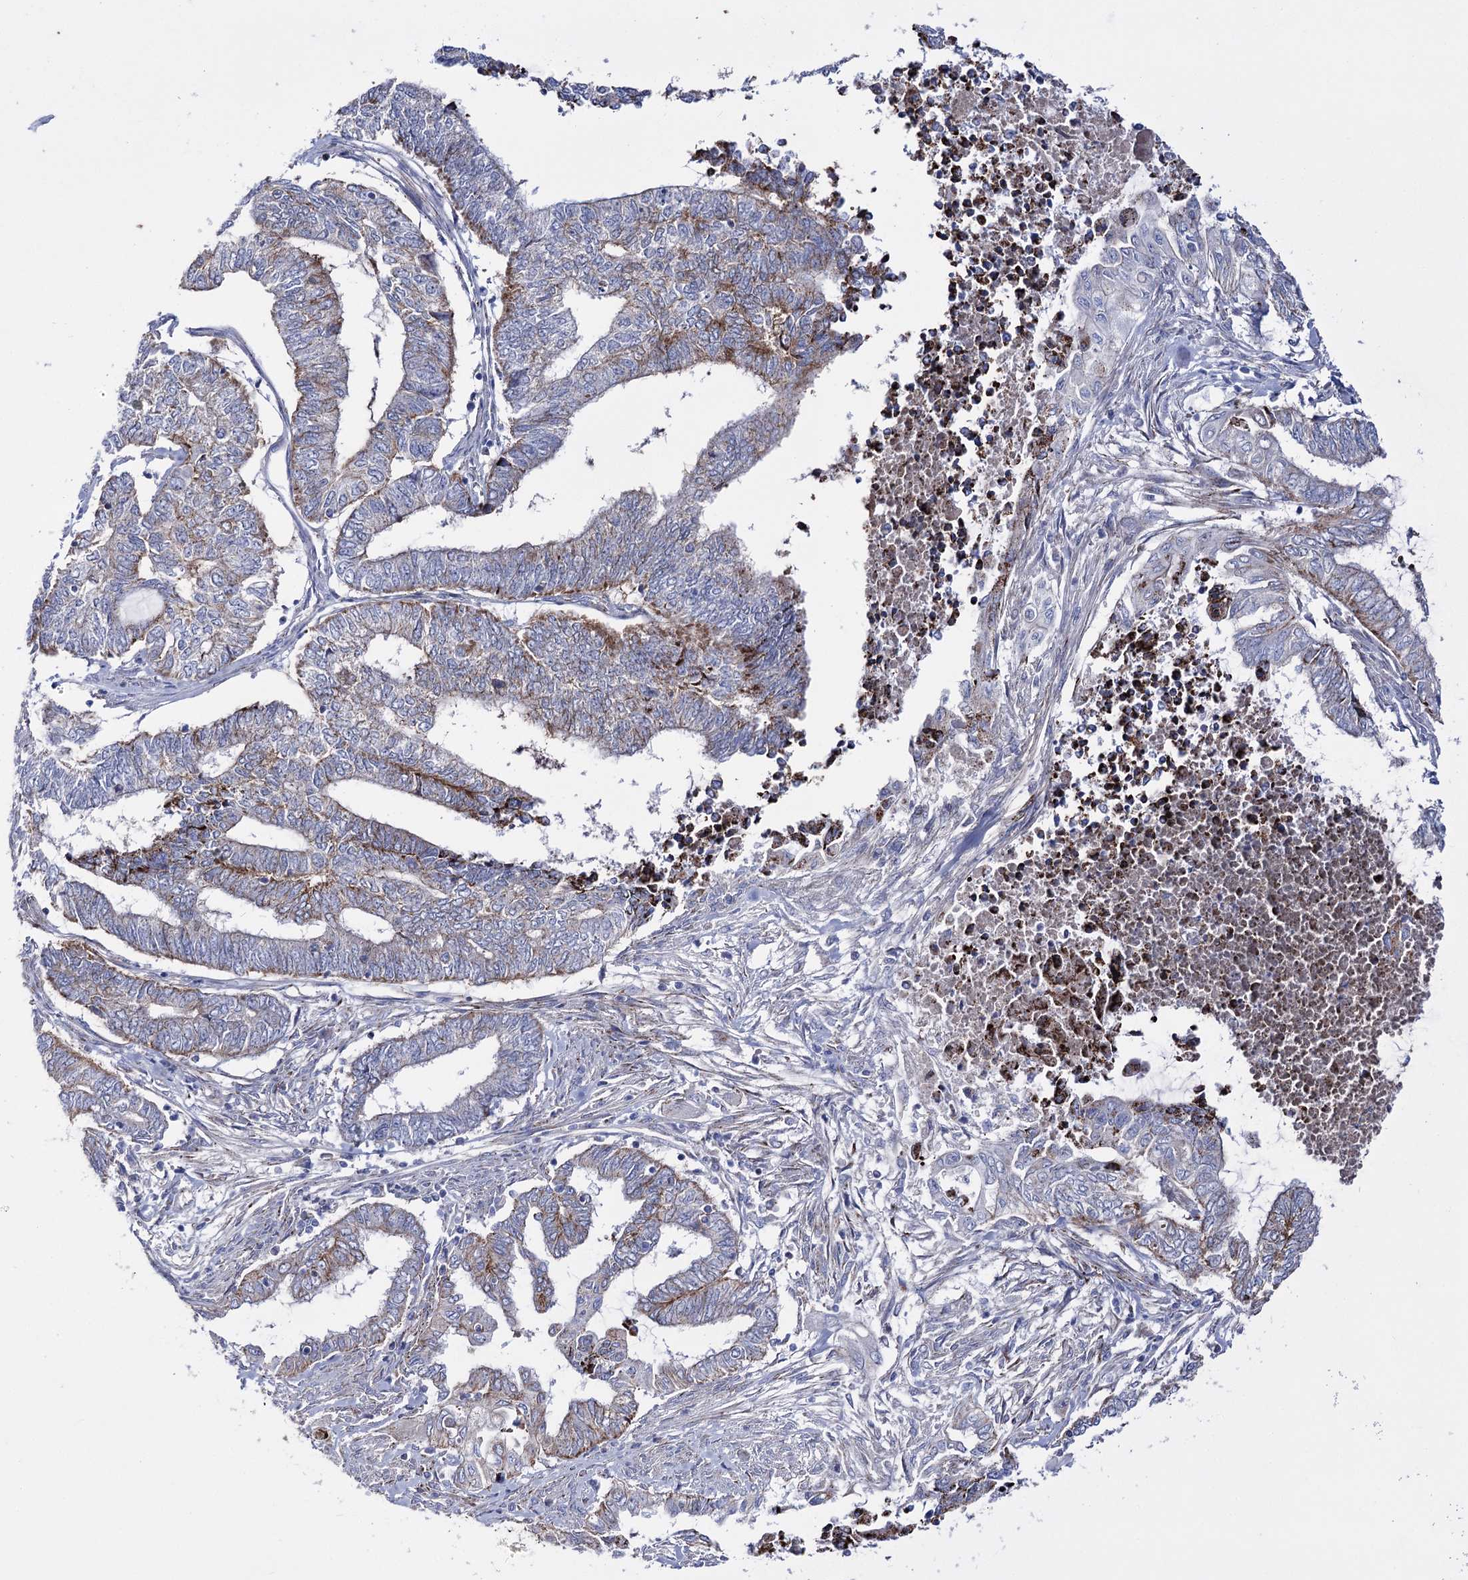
{"staining": {"intensity": "strong", "quantity": "<25%", "location": "cytoplasmic/membranous"}, "tissue": "endometrial cancer", "cell_type": "Tumor cells", "image_type": "cancer", "snomed": [{"axis": "morphology", "description": "Adenocarcinoma, NOS"}, {"axis": "topography", "description": "Uterus"}, {"axis": "topography", "description": "Endometrium"}], "caption": "Immunohistochemical staining of endometrial cancer demonstrates strong cytoplasmic/membranous protein expression in approximately <25% of tumor cells.", "gene": "OSBPL5", "patient": {"sex": "female", "age": 70}}